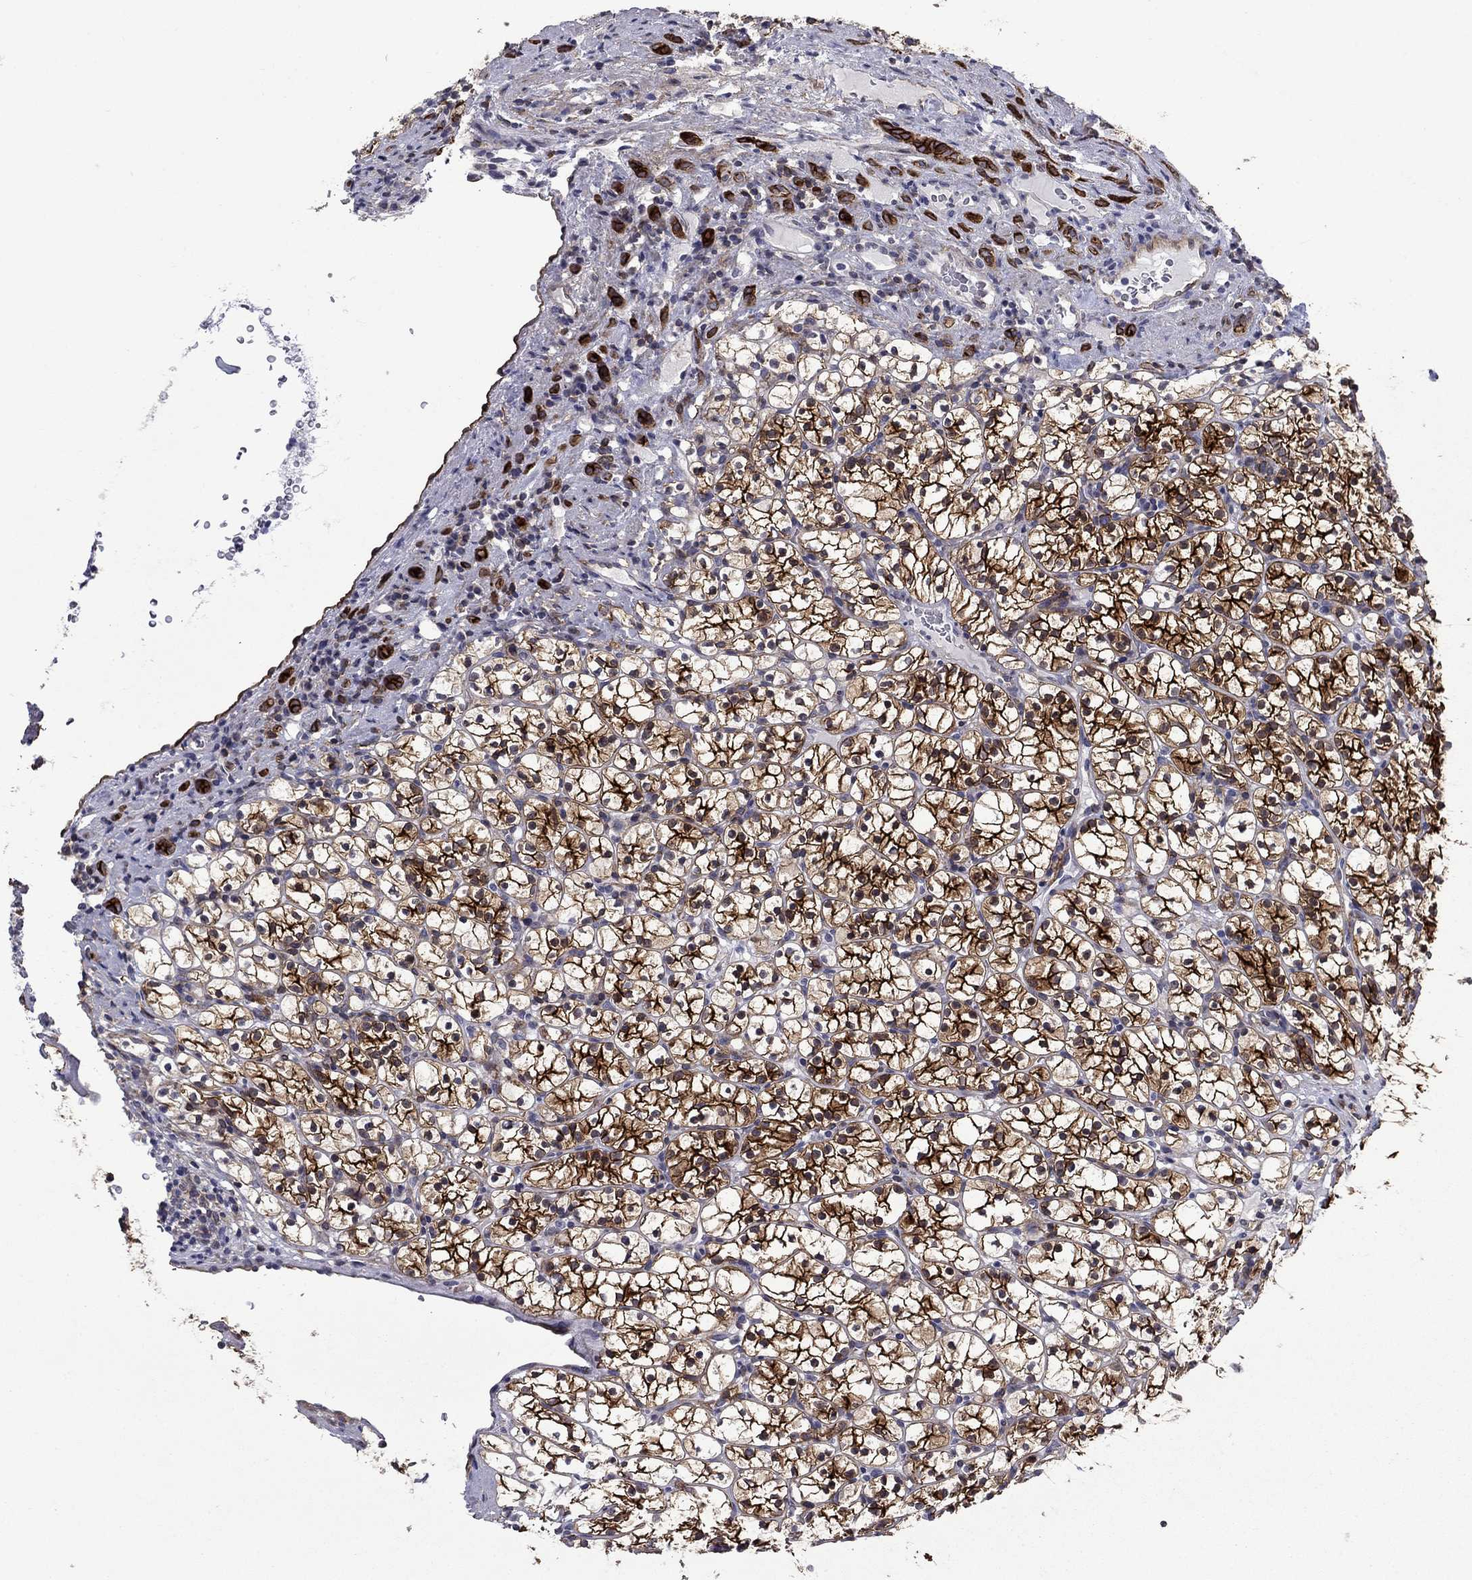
{"staining": {"intensity": "strong", "quantity": ">75%", "location": "cytoplasmic/membranous"}, "tissue": "renal cancer", "cell_type": "Tumor cells", "image_type": "cancer", "snomed": [{"axis": "morphology", "description": "Adenocarcinoma, NOS"}, {"axis": "topography", "description": "Kidney"}], "caption": "Immunohistochemical staining of renal cancer demonstrates high levels of strong cytoplasmic/membranous protein positivity in about >75% of tumor cells. The protein of interest is shown in brown color, while the nuclei are stained blue.", "gene": "LMO7", "patient": {"sex": "female", "age": 89}}